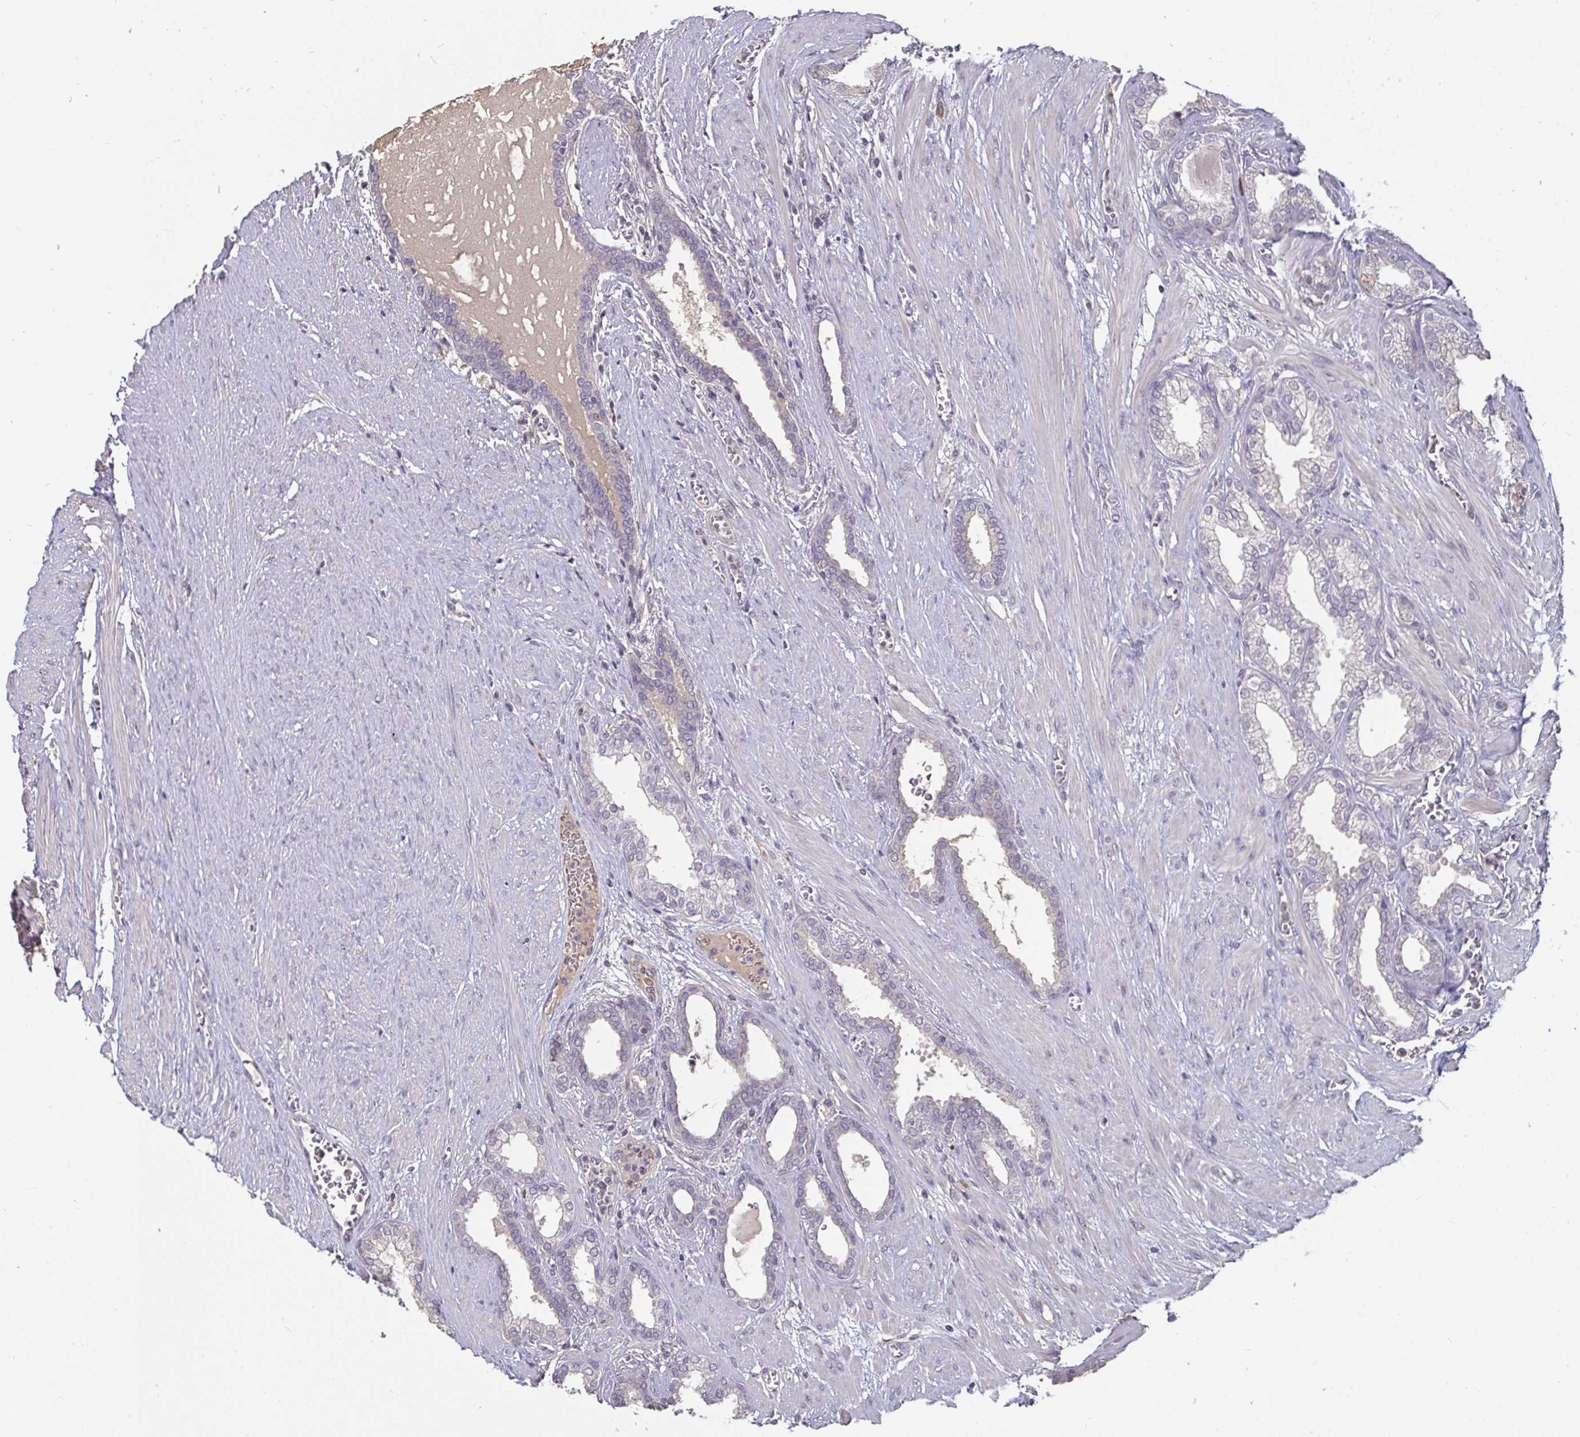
{"staining": {"intensity": "negative", "quantity": "none", "location": "none"}, "tissue": "prostate cancer", "cell_type": "Tumor cells", "image_type": "cancer", "snomed": [{"axis": "morphology", "description": "Adenocarcinoma, High grade"}, {"axis": "topography", "description": "Prostate"}], "caption": "An immunohistochemistry (IHC) photomicrograph of prostate cancer is shown. There is no staining in tumor cells of prostate cancer. (IHC, brightfield microscopy, high magnification).", "gene": "ANLN", "patient": {"sex": "male", "age": 60}}